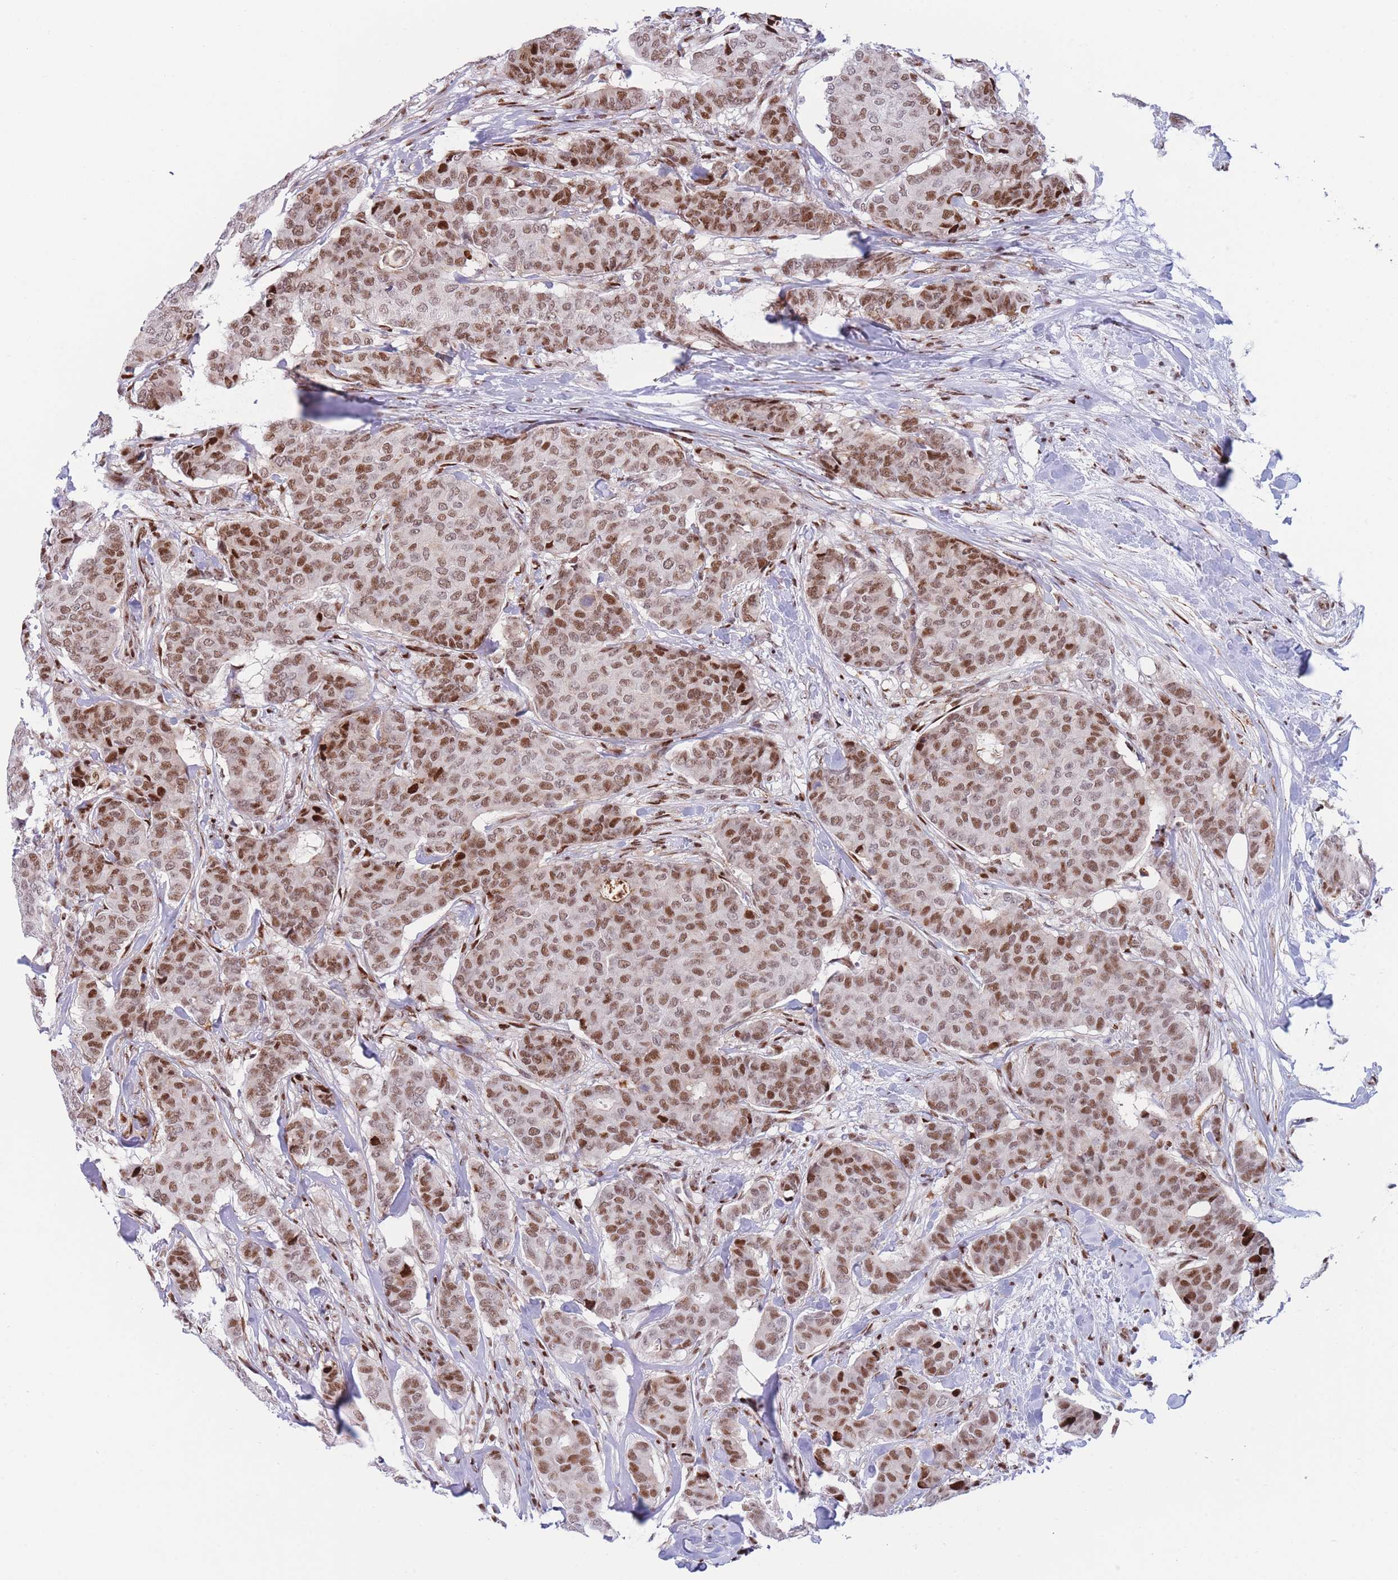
{"staining": {"intensity": "moderate", "quantity": ">75%", "location": "nuclear"}, "tissue": "breast cancer", "cell_type": "Tumor cells", "image_type": "cancer", "snomed": [{"axis": "morphology", "description": "Duct carcinoma"}, {"axis": "topography", "description": "Breast"}], "caption": "Immunohistochemical staining of human breast cancer (invasive ductal carcinoma) displays moderate nuclear protein staining in approximately >75% of tumor cells.", "gene": "DNAJC3", "patient": {"sex": "female", "age": 75}}